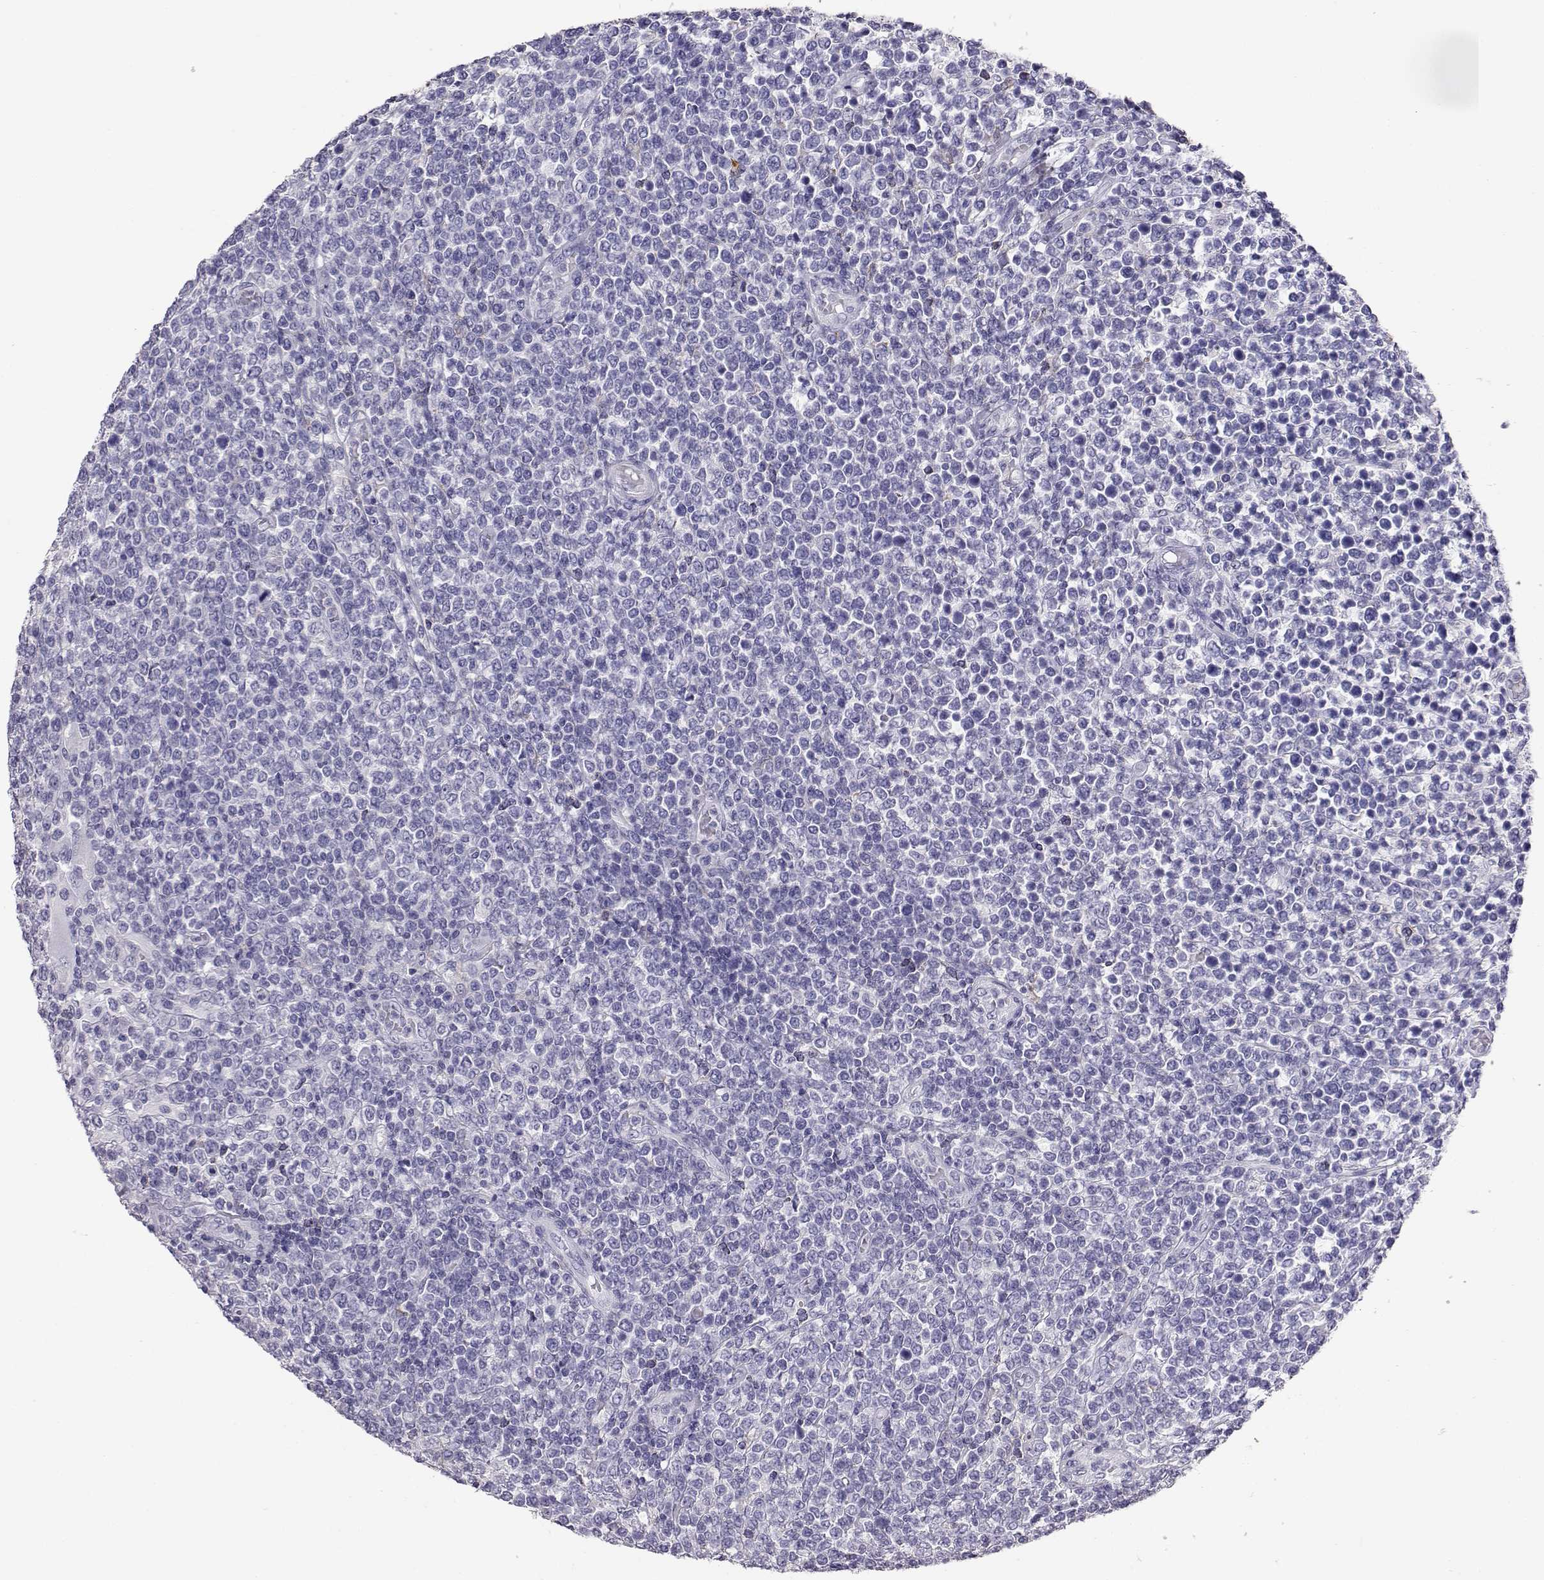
{"staining": {"intensity": "negative", "quantity": "none", "location": "none"}, "tissue": "lymphoma", "cell_type": "Tumor cells", "image_type": "cancer", "snomed": [{"axis": "morphology", "description": "Malignant lymphoma, non-Hodgkin's type, High grade"}, {"axis": "topography", "description": "Soft tissue"}], "caption": "The IHC photomicrograph has no significant staining in tumor cells of high-grade malignant lymphoma, non-Hodgkin's type tissue. Brightfield microscopy of immunohistochemistry (IHC) stained with DAB (3,3'-diaminobenzidine) (brown) and hematoxylin (blue), captured at high magnification.", "gene": "AKR1B1", "patient": {"sex": "female", "age": 56}}